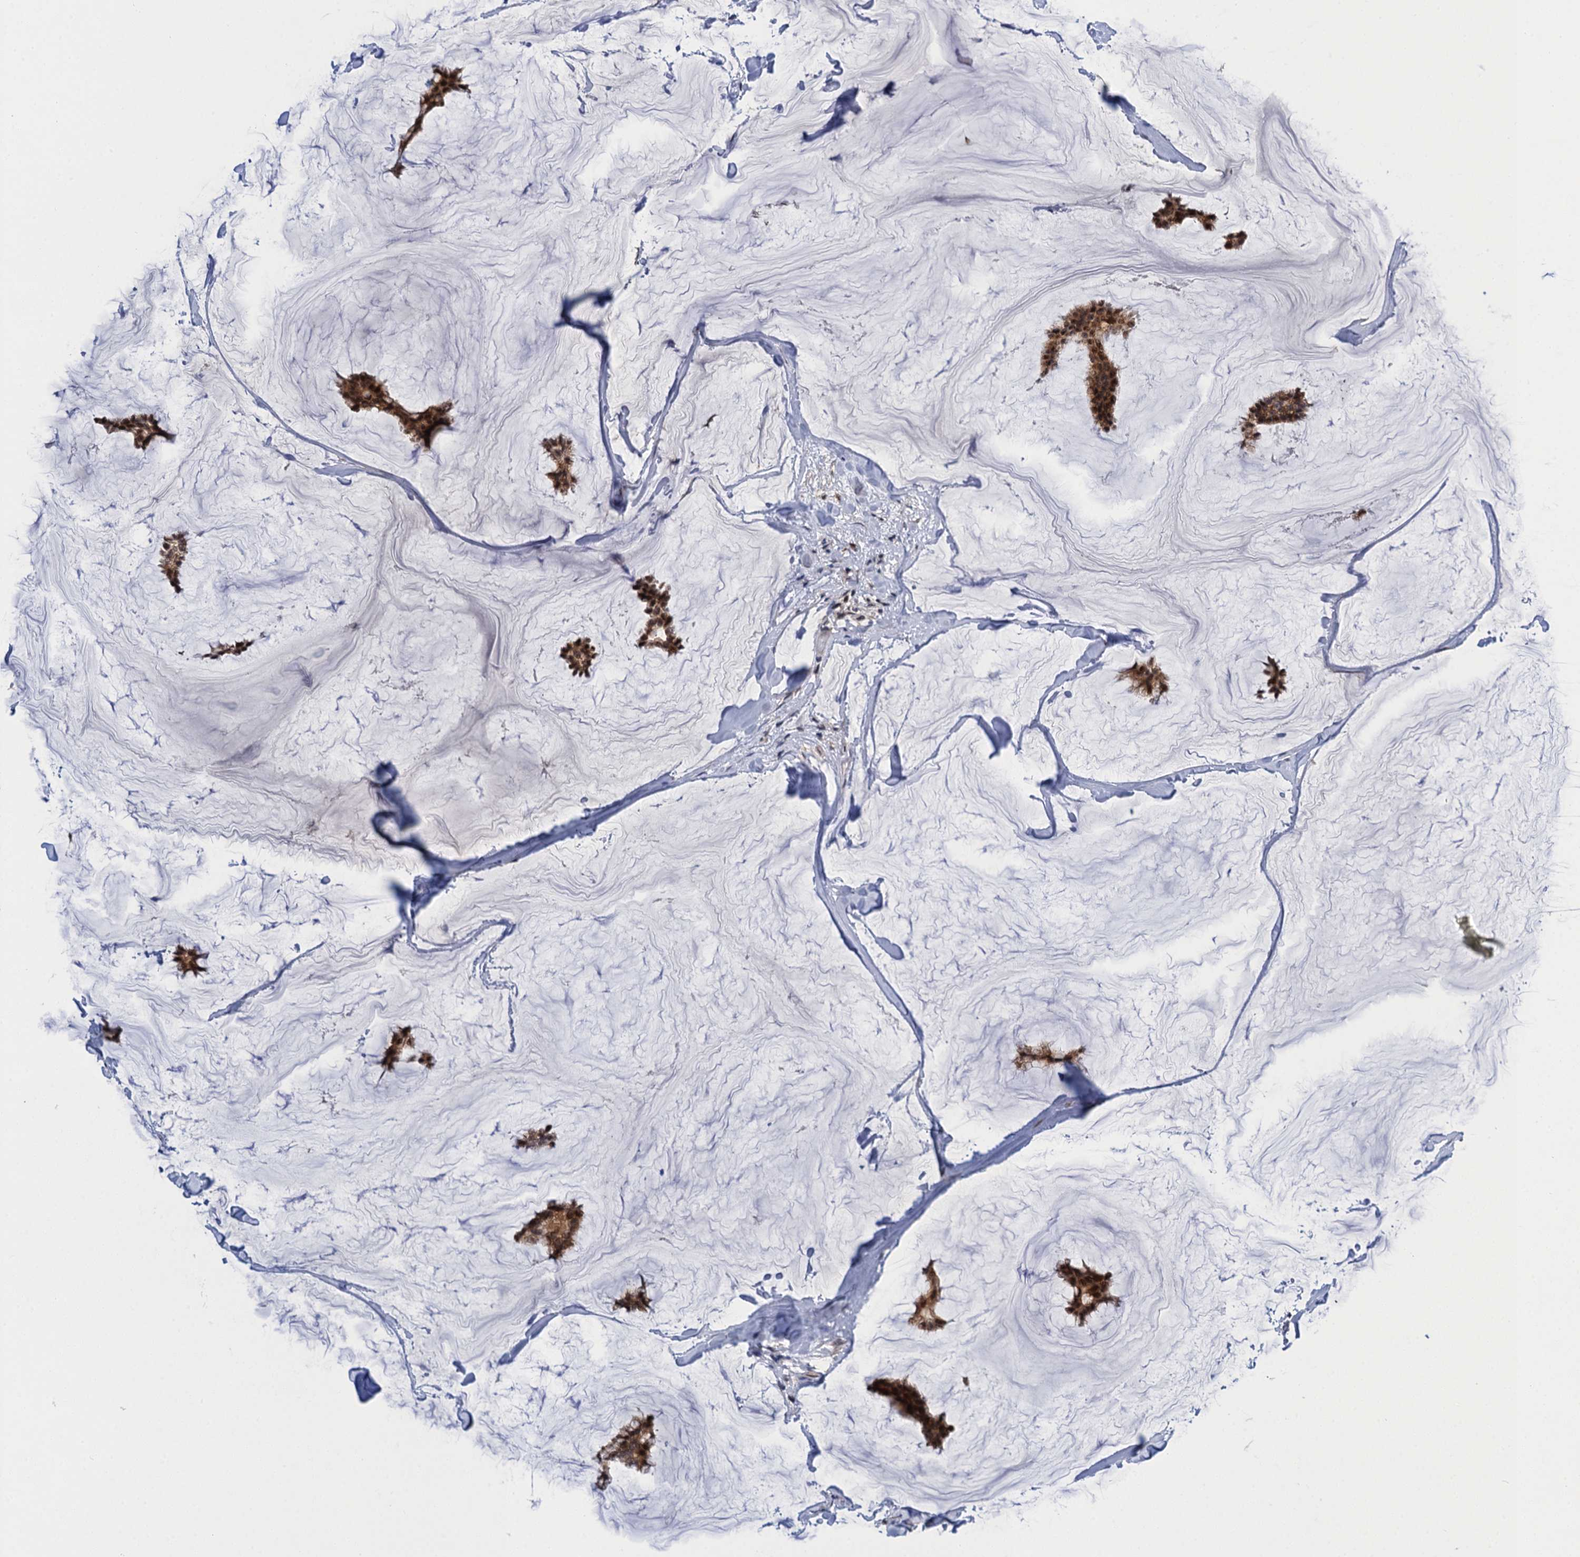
{"staining": {"intensity": "moderate", "quantity": ">75%", "location": "cytoplasmic/membranous,nuclear"}, "tissue": "breast cancer", "cell_type": "Tumor cells", "image_type": "cancer", "snomed": [{"axis": "morphology", "description": "Duct carcinoma"}, {"axis": "topography", "description": "Breast"}], "caption": "Breast infiltrating ductal carcinoma was stained to show a protein in brown. There is medium levels of moderate cytoplasmic/membranous and nuclear staining in about >75% of tumor cells.", "gene": "ZAR1L", "patient": {"sex": "female", "age": 93}}